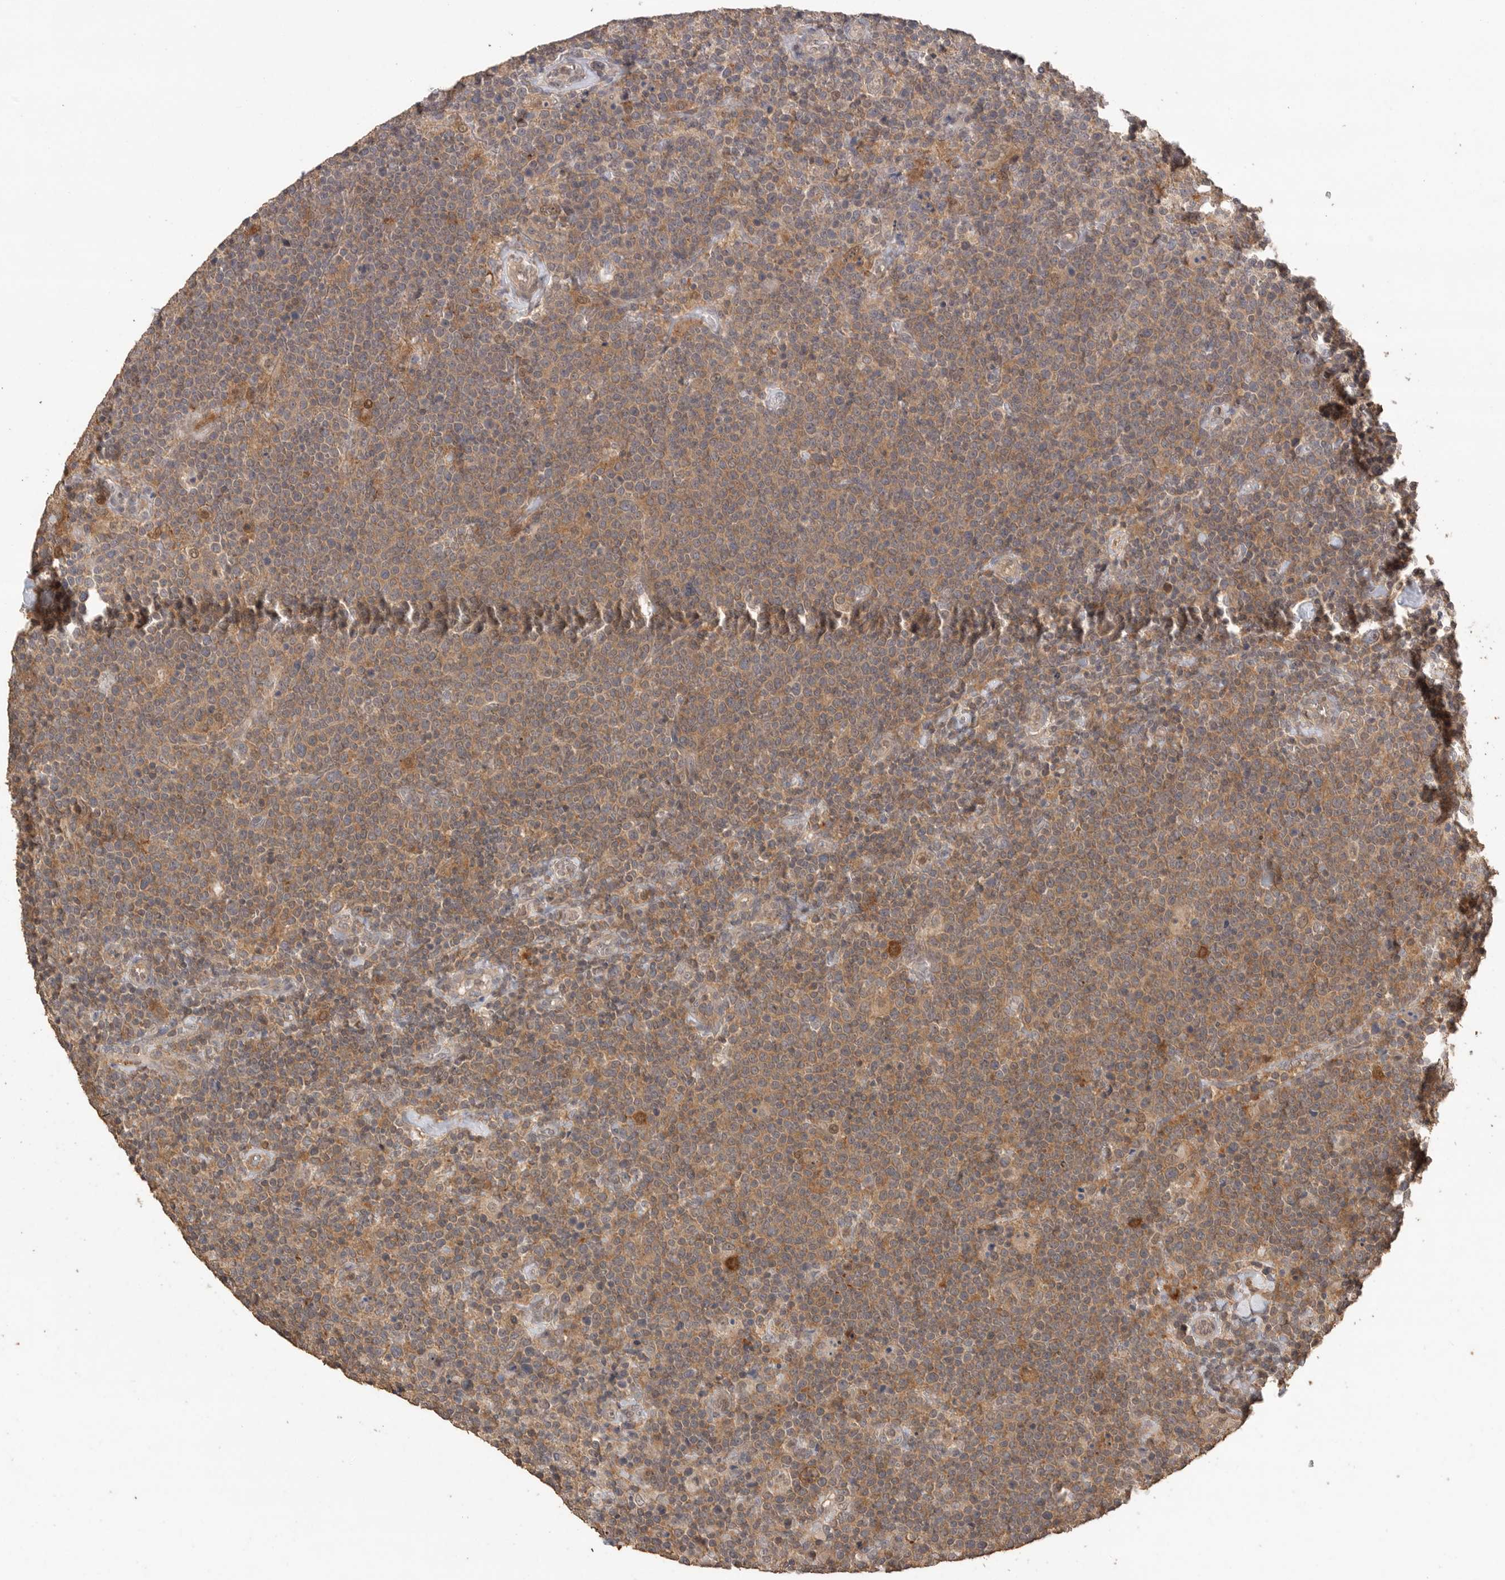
{"staining": {"intensity": "moderate", "quantity": ">75%", "location": "cytoplasmic/membranous"}, "tissue": "lymphoma", "cell_type": "Tumor cells", "image_type": "cancer", "snomed": [{"axis": "morphology", "description": "Malignant lymphoma, non-Hodgkin's type, High grade"}, {"axis": "topography", "description": "Lymph node"}], "caption": "Moderate cytoplasmic/membranous protein positivity is seen in about >75% of tumor cells in lymphoma. The protein is shown in brown color, while the nuclei are stained blue.", "gene": "MAP2K1", "patient": {"sex": "male", "age": 61}}